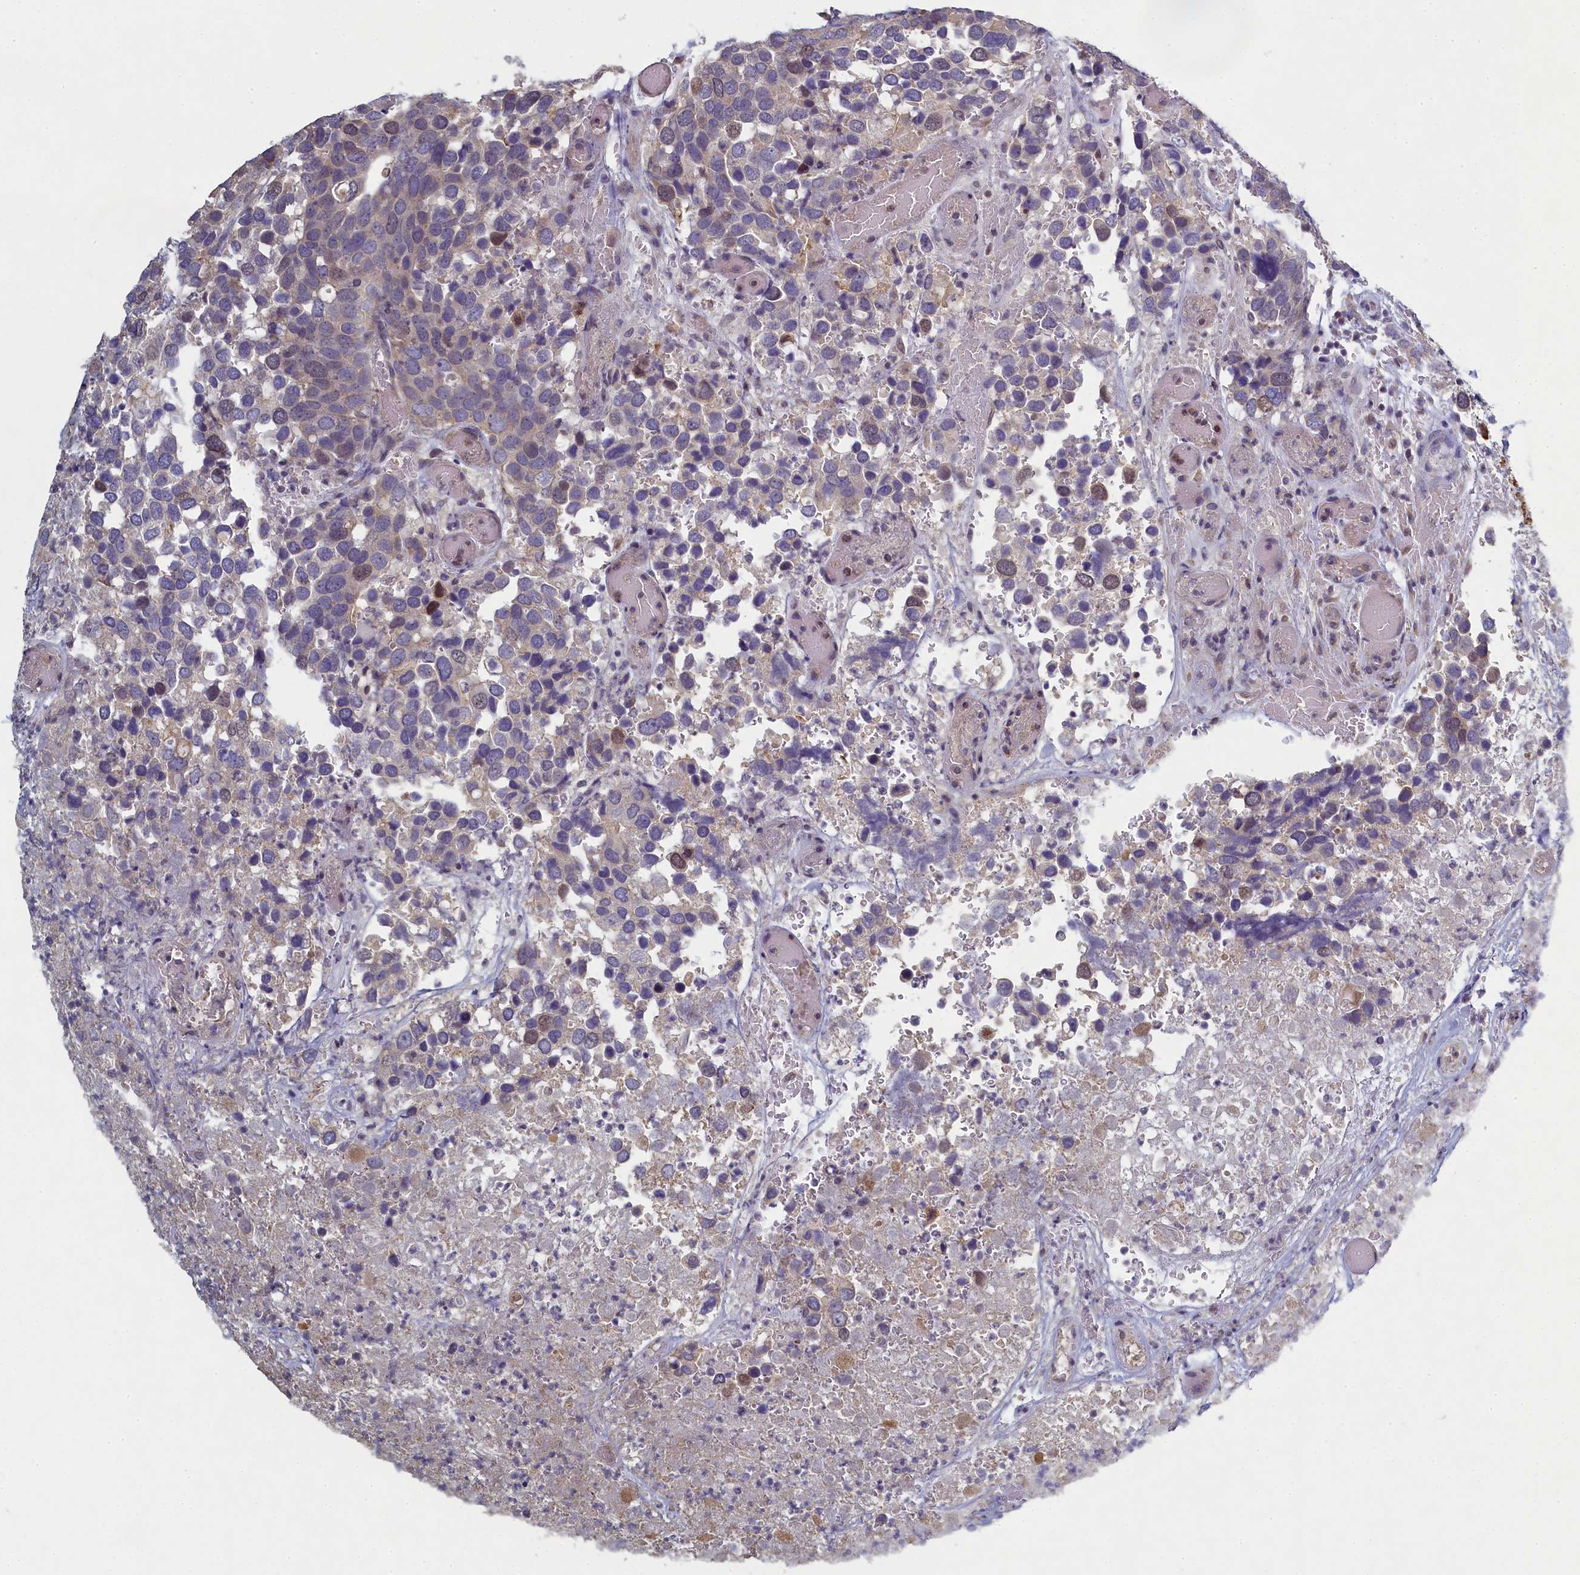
{"staining": {"intensity": "weak", "quantity": "<25%", "location": "cytoplasmic/membranous,nuclear"}, "tissue": "breast cancer", "cell_type": "Tumor cells", "image_type": "cancer", "snomed": [{"axis": "morphology", "description": "Duct carcinoma"}, {"axis": "topography", "description": "Breast"}], "caption": "Immunohistochemistry (IHC) photomicrograph of neoplastic tissue: breast cancer stained with DAB demonstrates no significant protein positivity in tumor cells.", "gene": "DIXDC1", "patient": {"sex": "female", "age": 83}}